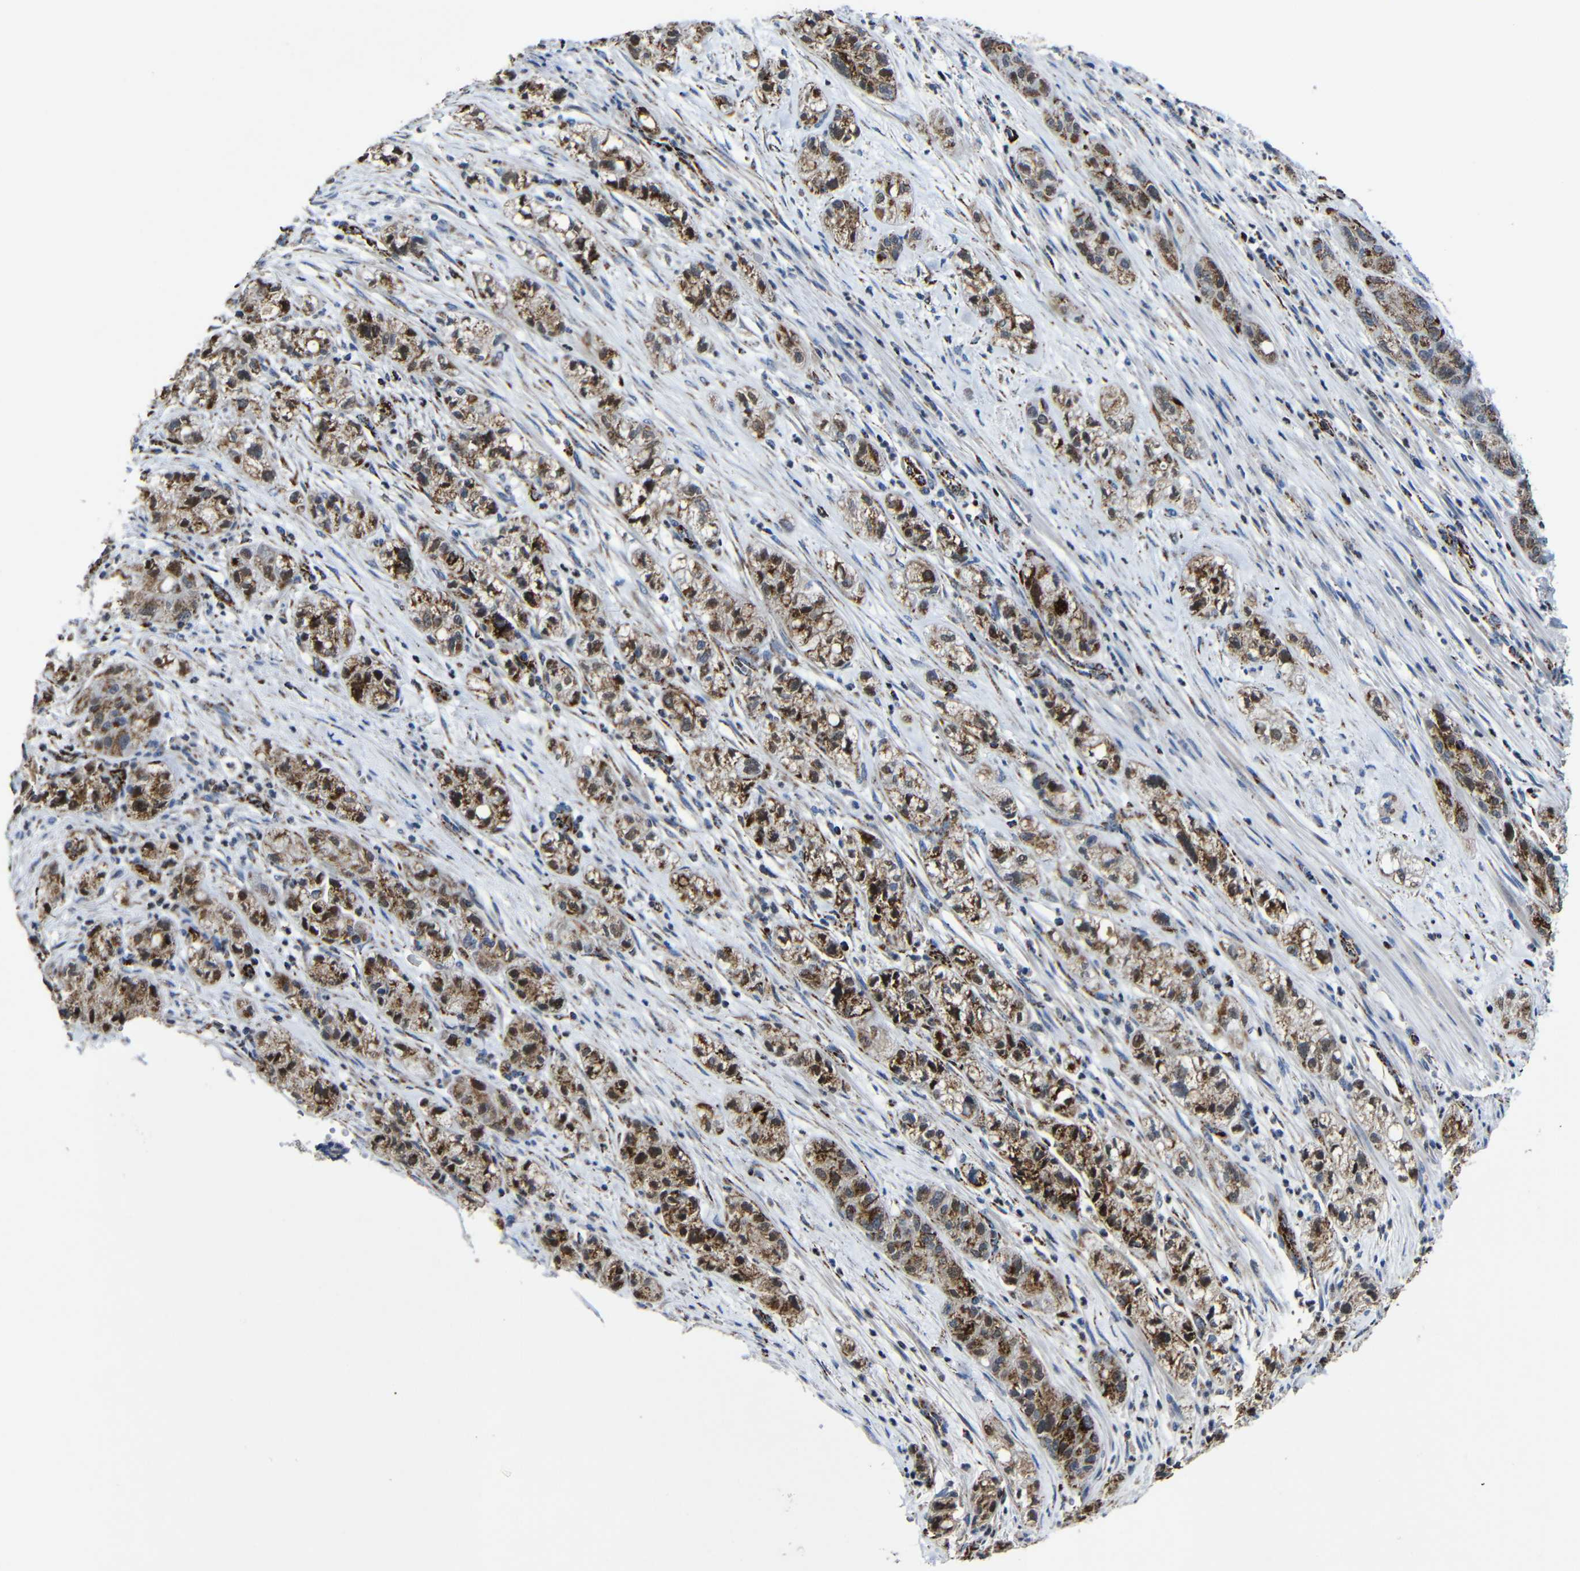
{"staining": {"intensity": "moderate", "quantity": ">75%", "location": "cytoplasmic/membranous"}, "tissue": "pancreatic cancer", "cell_type": "Tumor cells", "image_type": "cancer", "snomed": [{"axis": "morphology", "description": "Adenocarcinoma, NOS"}, {"axis": "topography", "description": "Pancreas"}], "caption": "A micrograph of human pancreatic cancer stained for a protein displays moderate cytoplasmic/membranous brown staining in tumor cells.", "gene": "CA5B", "patient": {"sex": "female", "age": 78}}